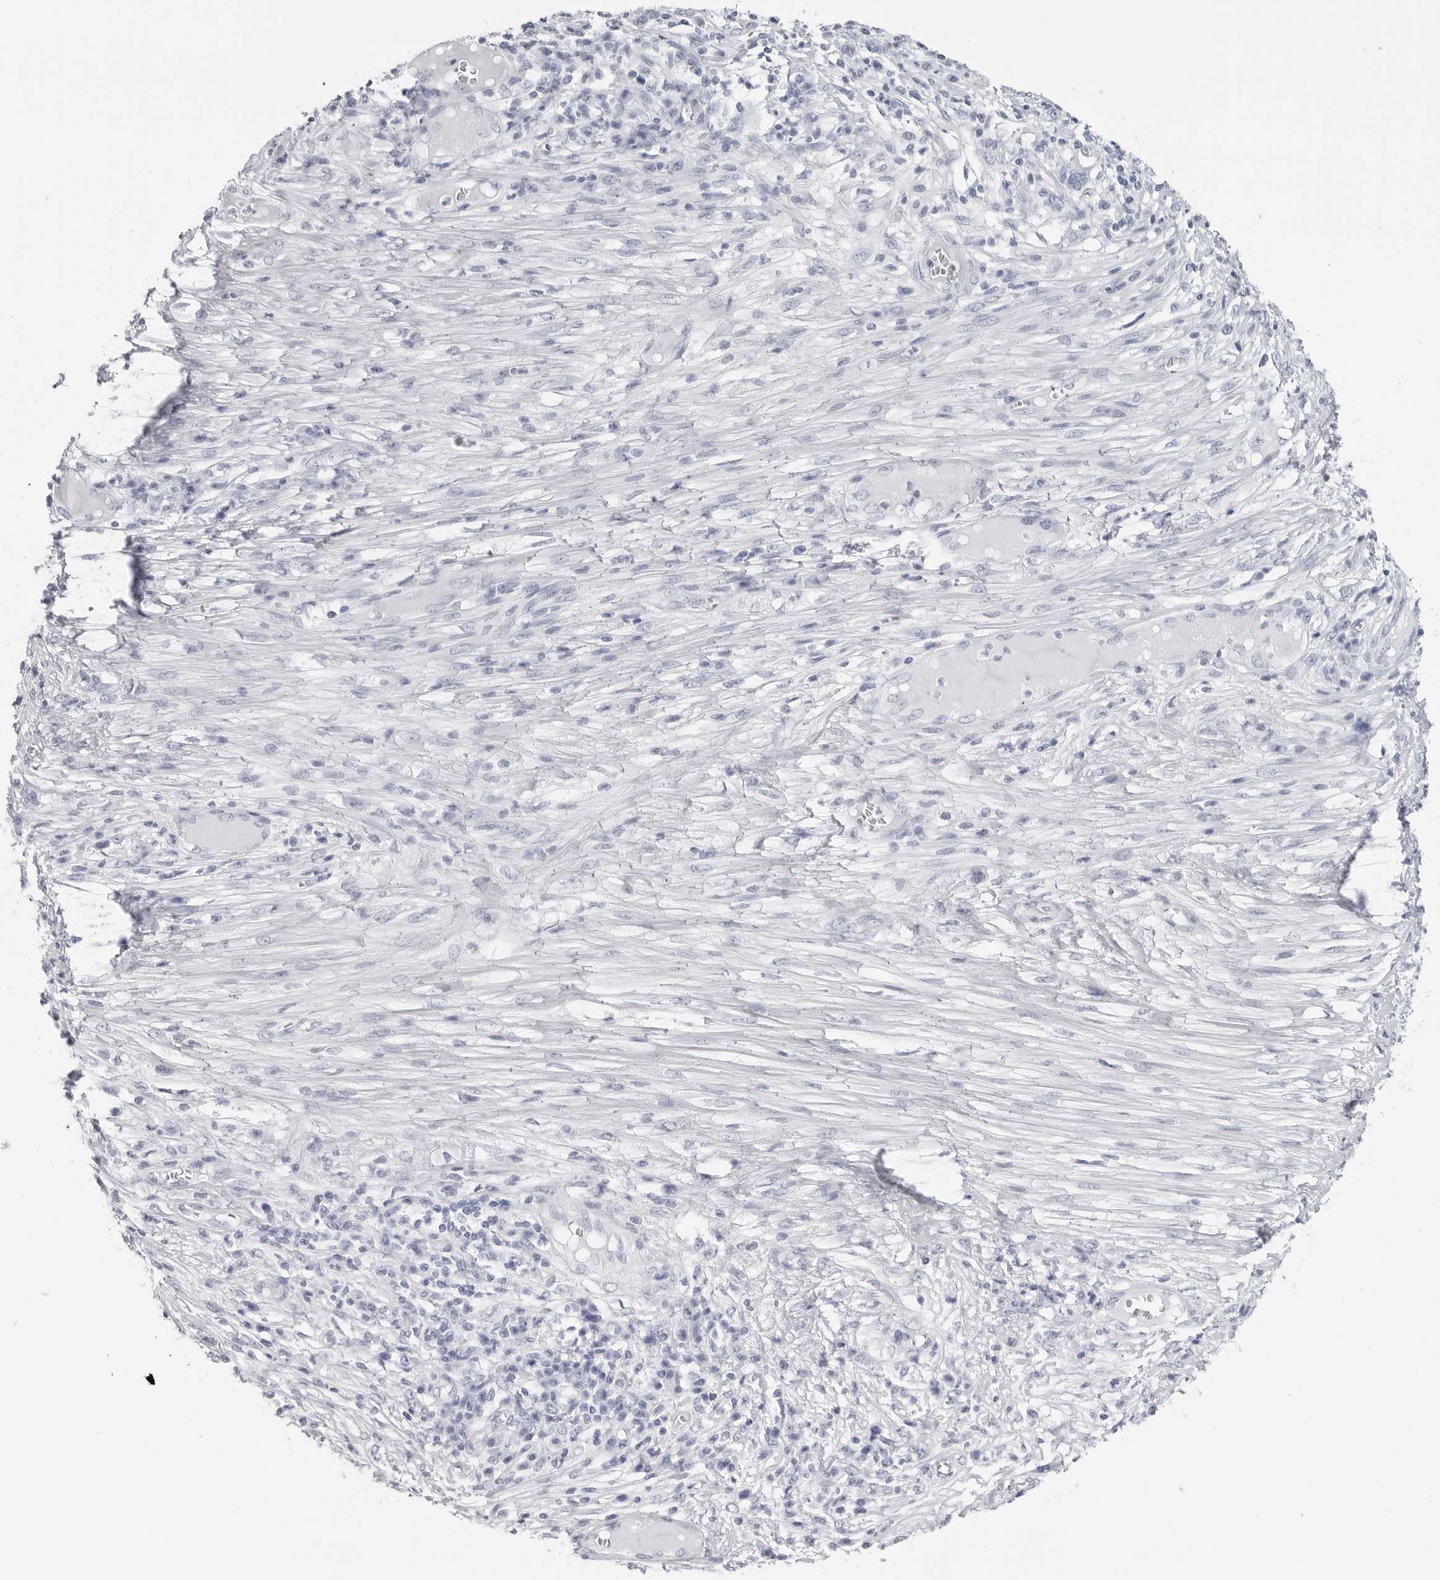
{"staining": {"intensity": "negative", "quantity": "none", "location": "none"}, "tissue": "skin cancer", "cell_type": "Tumor cells", "image_type": "cancer", "snomed": [{"axis": "morphology", "description": "Squamous cell carcinoma, NOS"}, {"axis": "topography", "description": "Skin"}], "caption": "Tumor cells are negative for brown protein staining in skin cancer.", "gene": "CST2", "patient": {"sex": "male", "age": 55}}